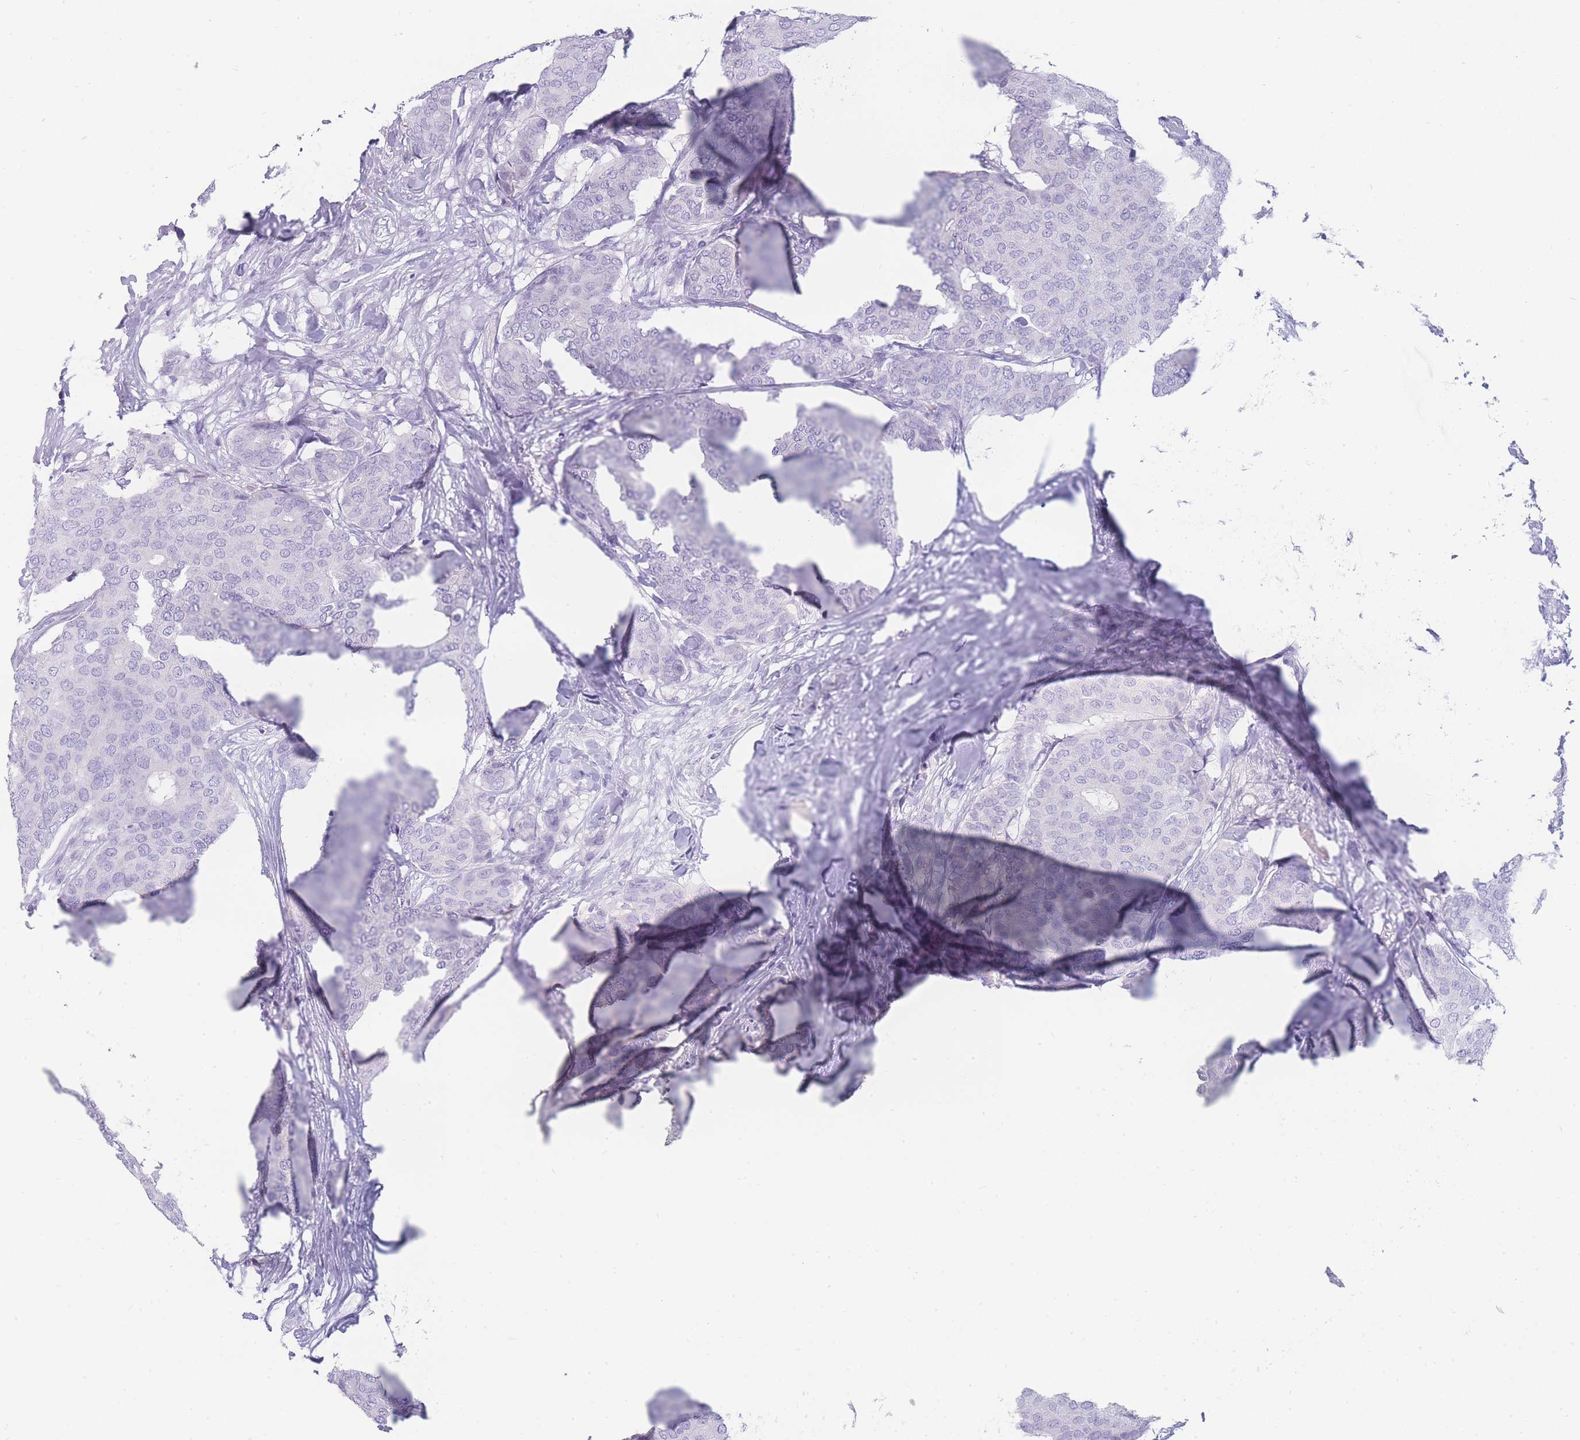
{"staining": {"intensity": "negative", "quantity": "none", "location": "none"}, "tissue": "breast cancer", "cell_type": "Tumor cells", "image_type": "cancer", "snomed": [{"axis": "morphology", "description": "Duct carcinoma"}, {"axis": "topography", "description": "Breast"}], "caption": "This image is of breast invasive ductal carcinoma stained with immunohistochemistry to label a protein in brown with the nuclei are counter-stained blue. There is no staining in tumor cells.", "gene": "UPK1A", "patient": {"sex": "female", "age": 75}}